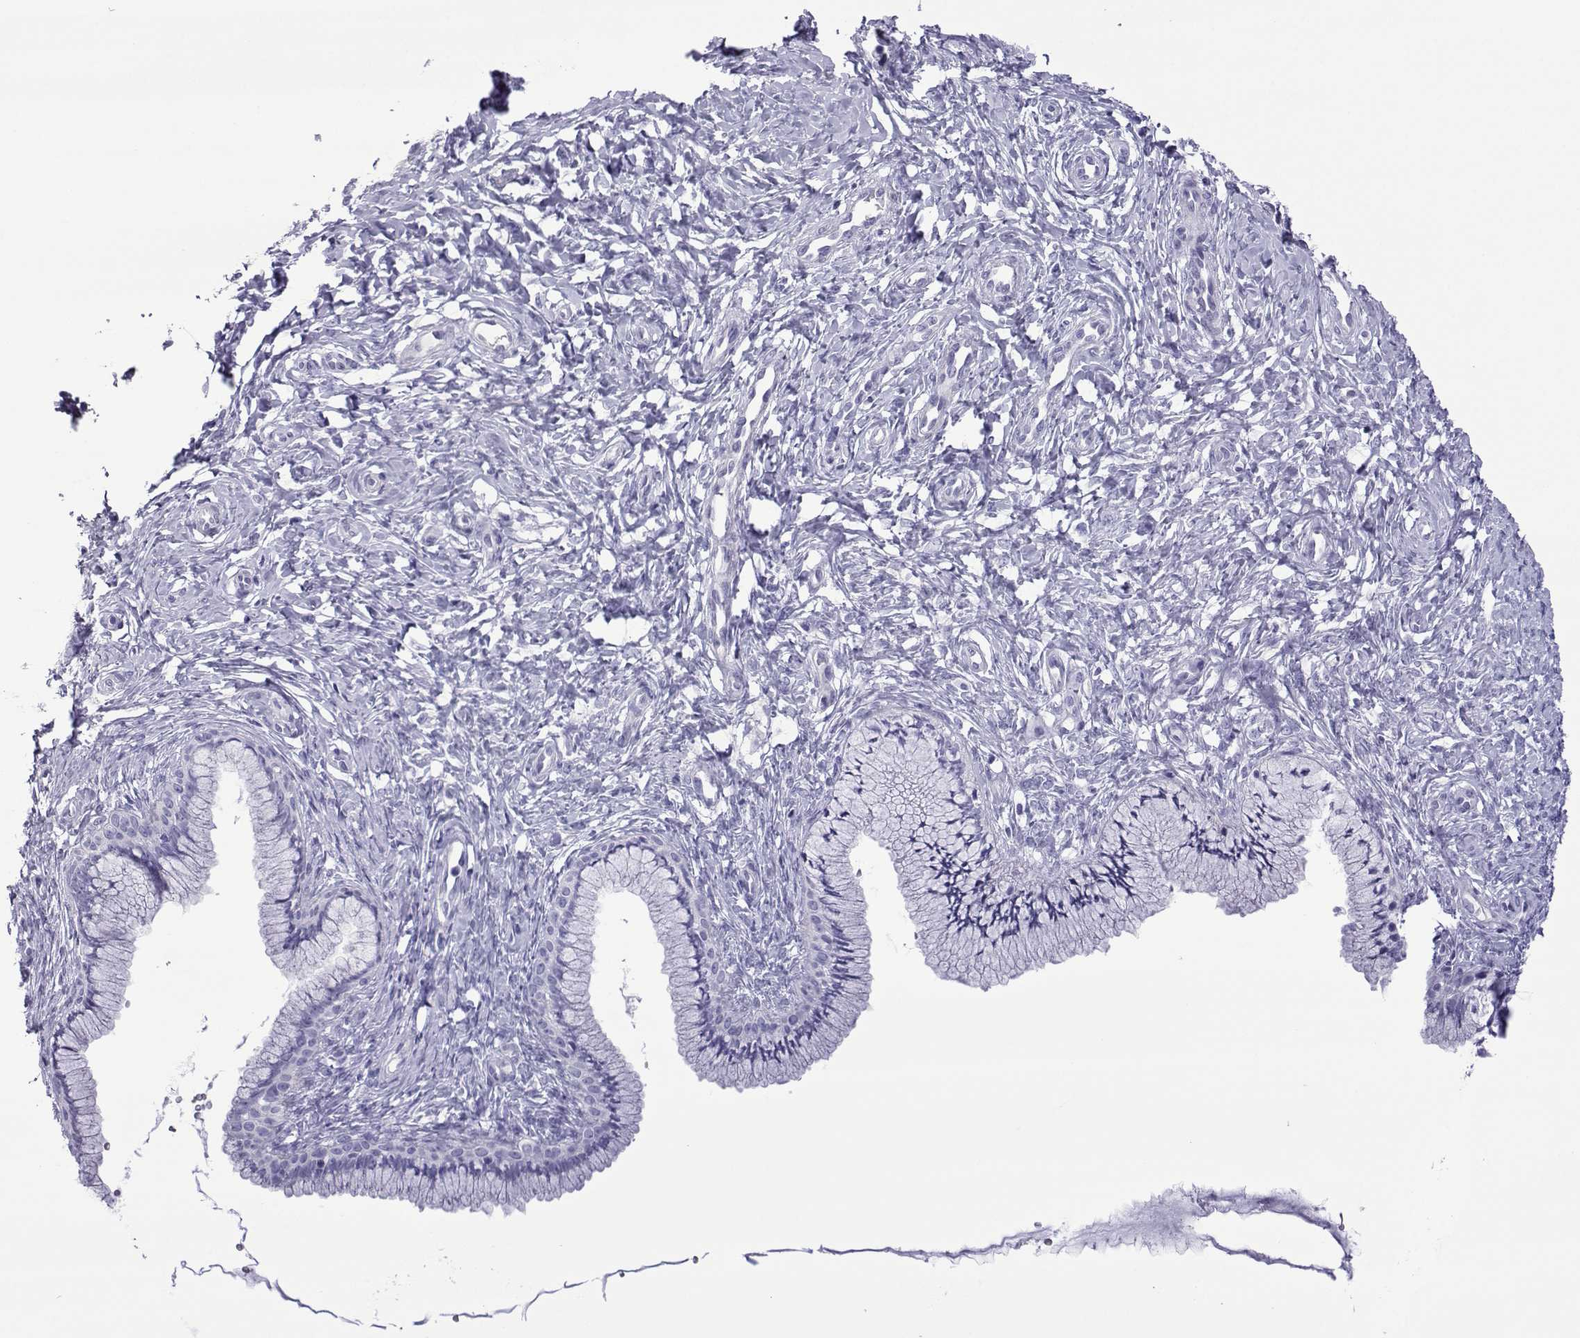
{"staining": {"intensity": "negative", "quantity": "none", "location": "none"}, "tissue": "cervix", "cell_type": "Glandular cells", "image_type": "normal", "snomed": [{"axis": "morphology", "description": "Normal tissue, NOS"}, {"axis": "topography", "description": "Cervix"}], "caption": "Human cervix stained for a protein using immunohistochemistry (IHC) displays no staining in glandular cells.", "gene": "SPANXA1", "patient": {"sex": "female", "age": 37}}